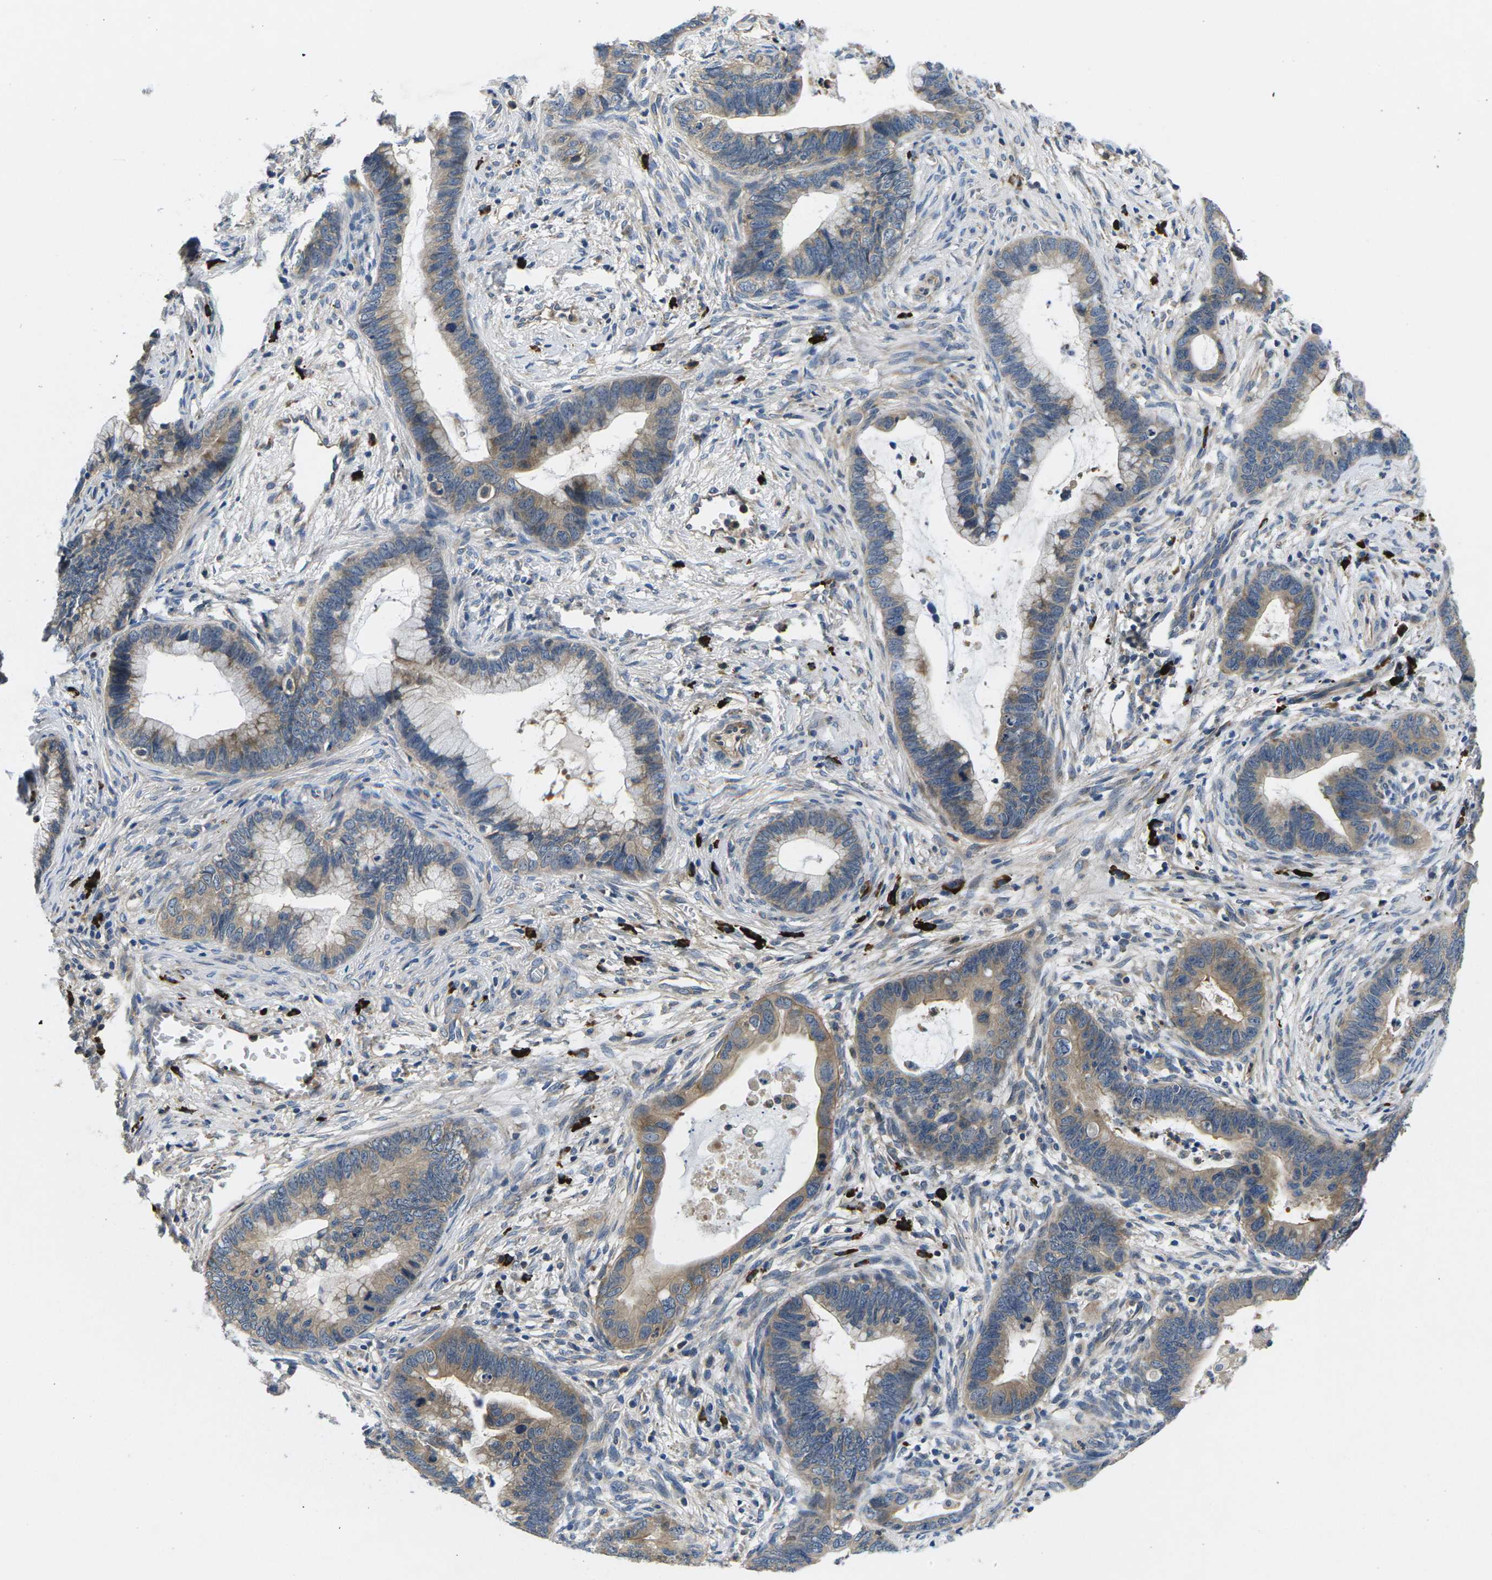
{"staining": {"intensity": "weak", "quantity": "25%-75%", "location": "cytoplasmic/membranous"}, "tissue": "cervical cancer", "cell_type": "Tumor cells", "image_type": "cancer", "snomed": [{"axis": "morphology", "description": "Adenocarcinoma, NOS"}, {"axis": "topography", "description": "Cervix"}], "caption": "Protein analysis of adenocarcinoma (cervical) tissue reveals weak cytoplasmic/membranous staining in approximately 25%-75% of tumor cells.", "gene": "PLCE1", "patient": {"sex": "female", "age": 44}}